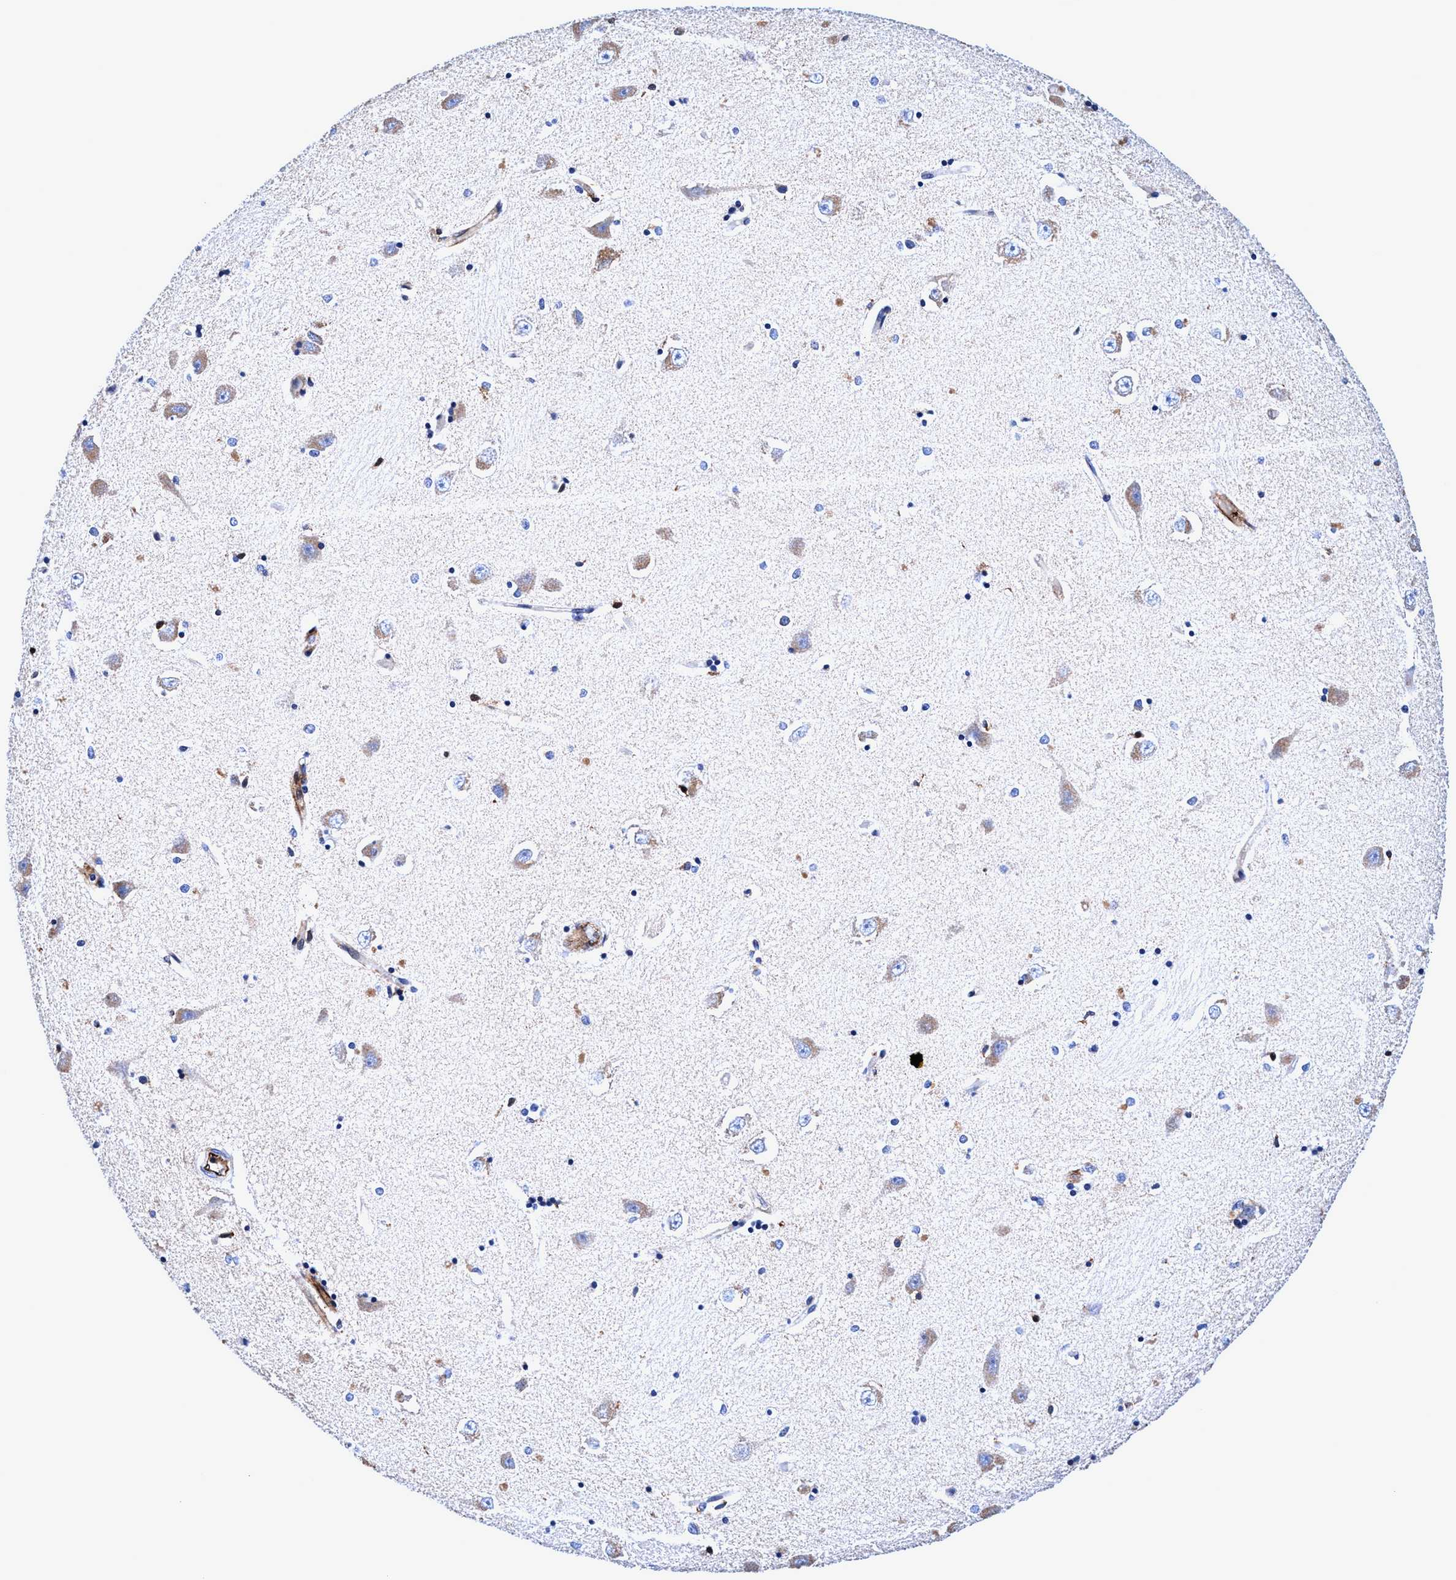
{"staining": {"intensity": "negative", "quantity": "none", "location": "none"}, "tissue": "hippocampus", "cell_type": "Glial cells", "image_type": "normal", "snomed": [{"axis": "morphology", "description": "Normal tissue, NOS"}, {"axis": "topography", "description": "Hippocampus"}], "caption": "Immunohistochemistry micrograph of unremarkable hippocampus: human hippocampus stained with DAB exhibits no significant protein staining in glial cells. Brightfield microscopy of immunohistochemistry (IHC) stained with DAB (3,3'-diaminobenzidine) (brown) and hematoxylin (blue), captured at high magnification.", "gene": "UBALD2", "patient": {"sex": "male", "age": 45}}